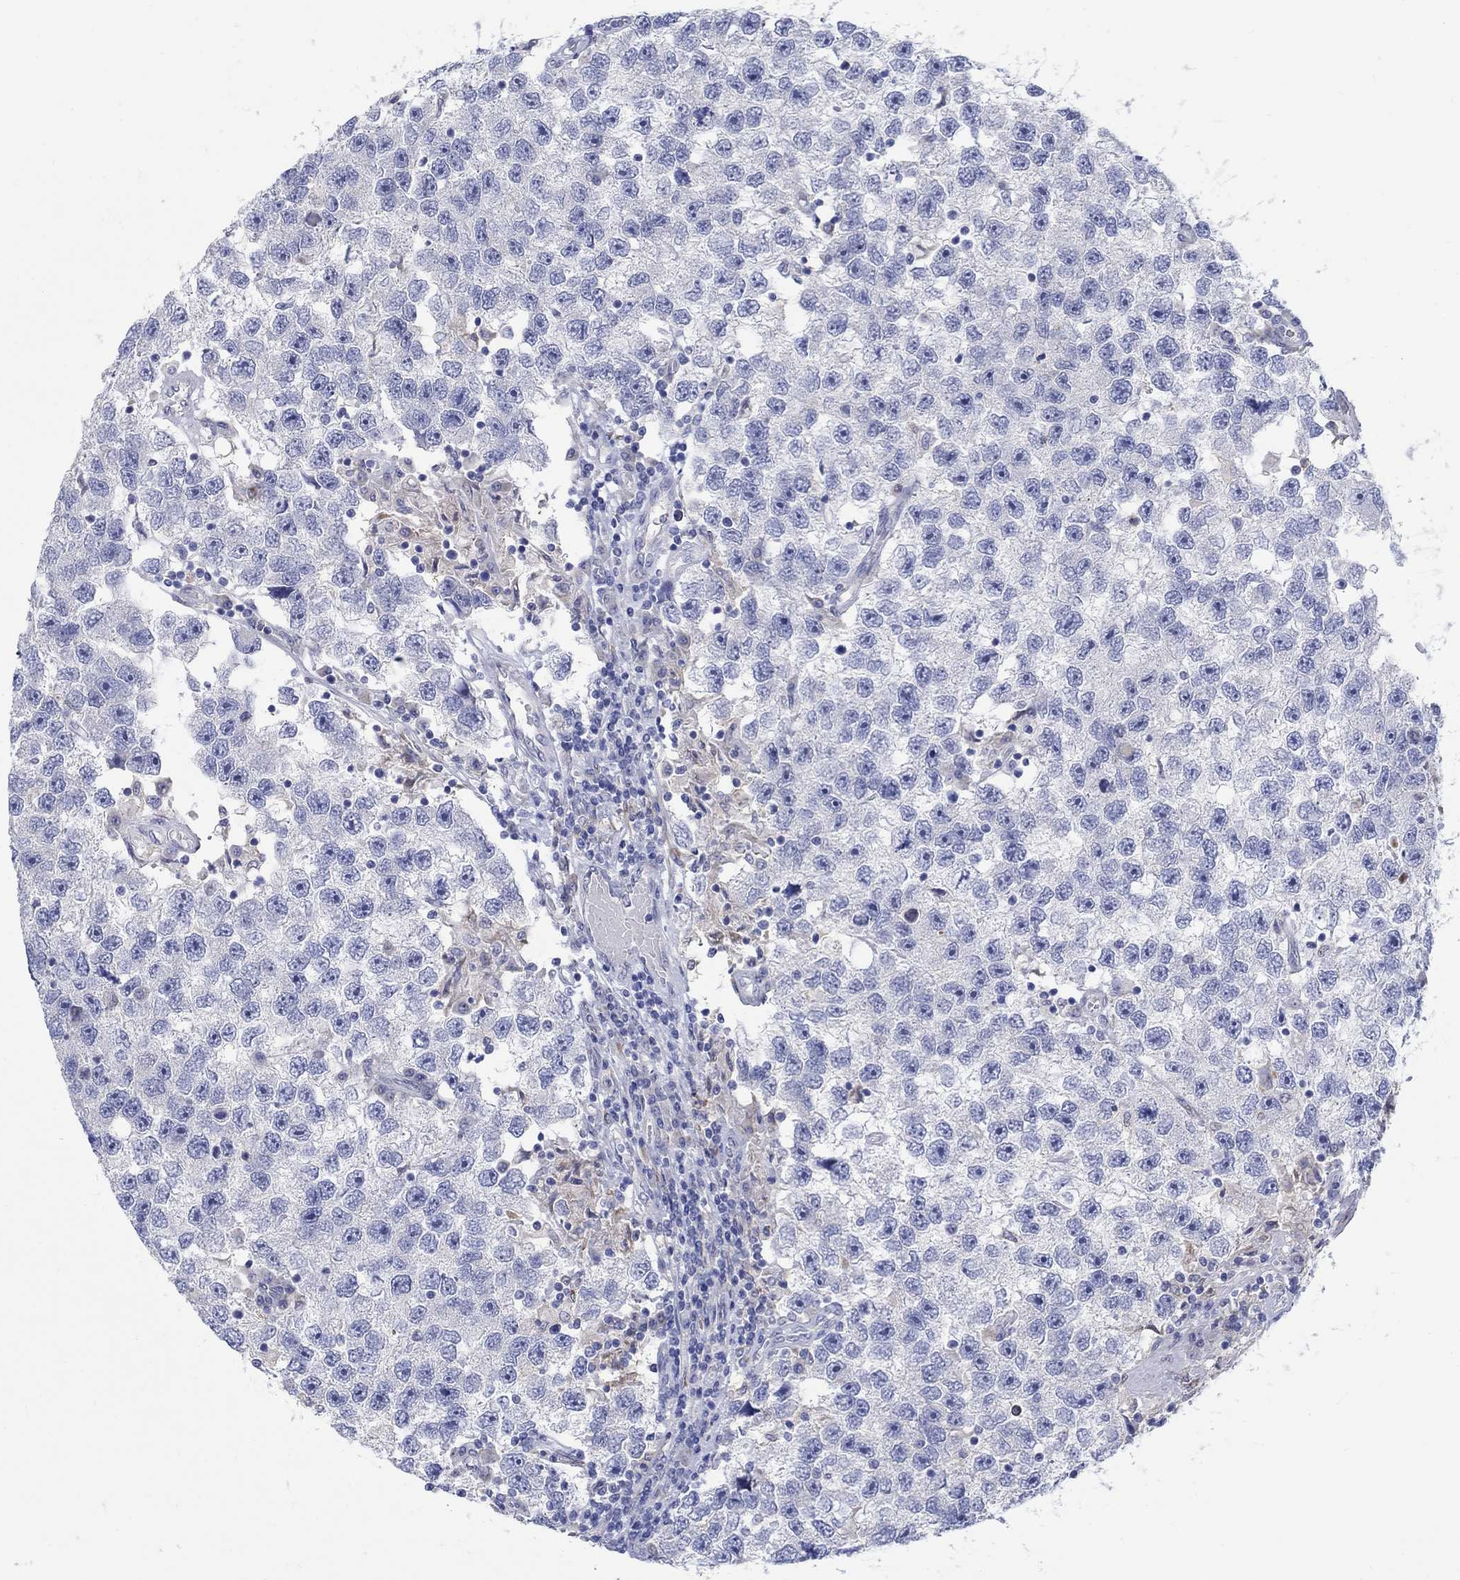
{"staining": {"intensity": "negative", "quantity": "none", "location": "none"}, "tissue": "testis cancer", "cell_type": "Tumor cells", "image_type": "cancer", "snomed": [{"axis": "morphology", "description": "Seminoma, NOS"}, {"axis": "topography", "description": "Testis"}], "caption": "Testis seminoma was stained to show a protein in brown. There is no significant expression in tumor cells.", "gene": "REEP2", "patient": {"sex": "male", "age": 26}}